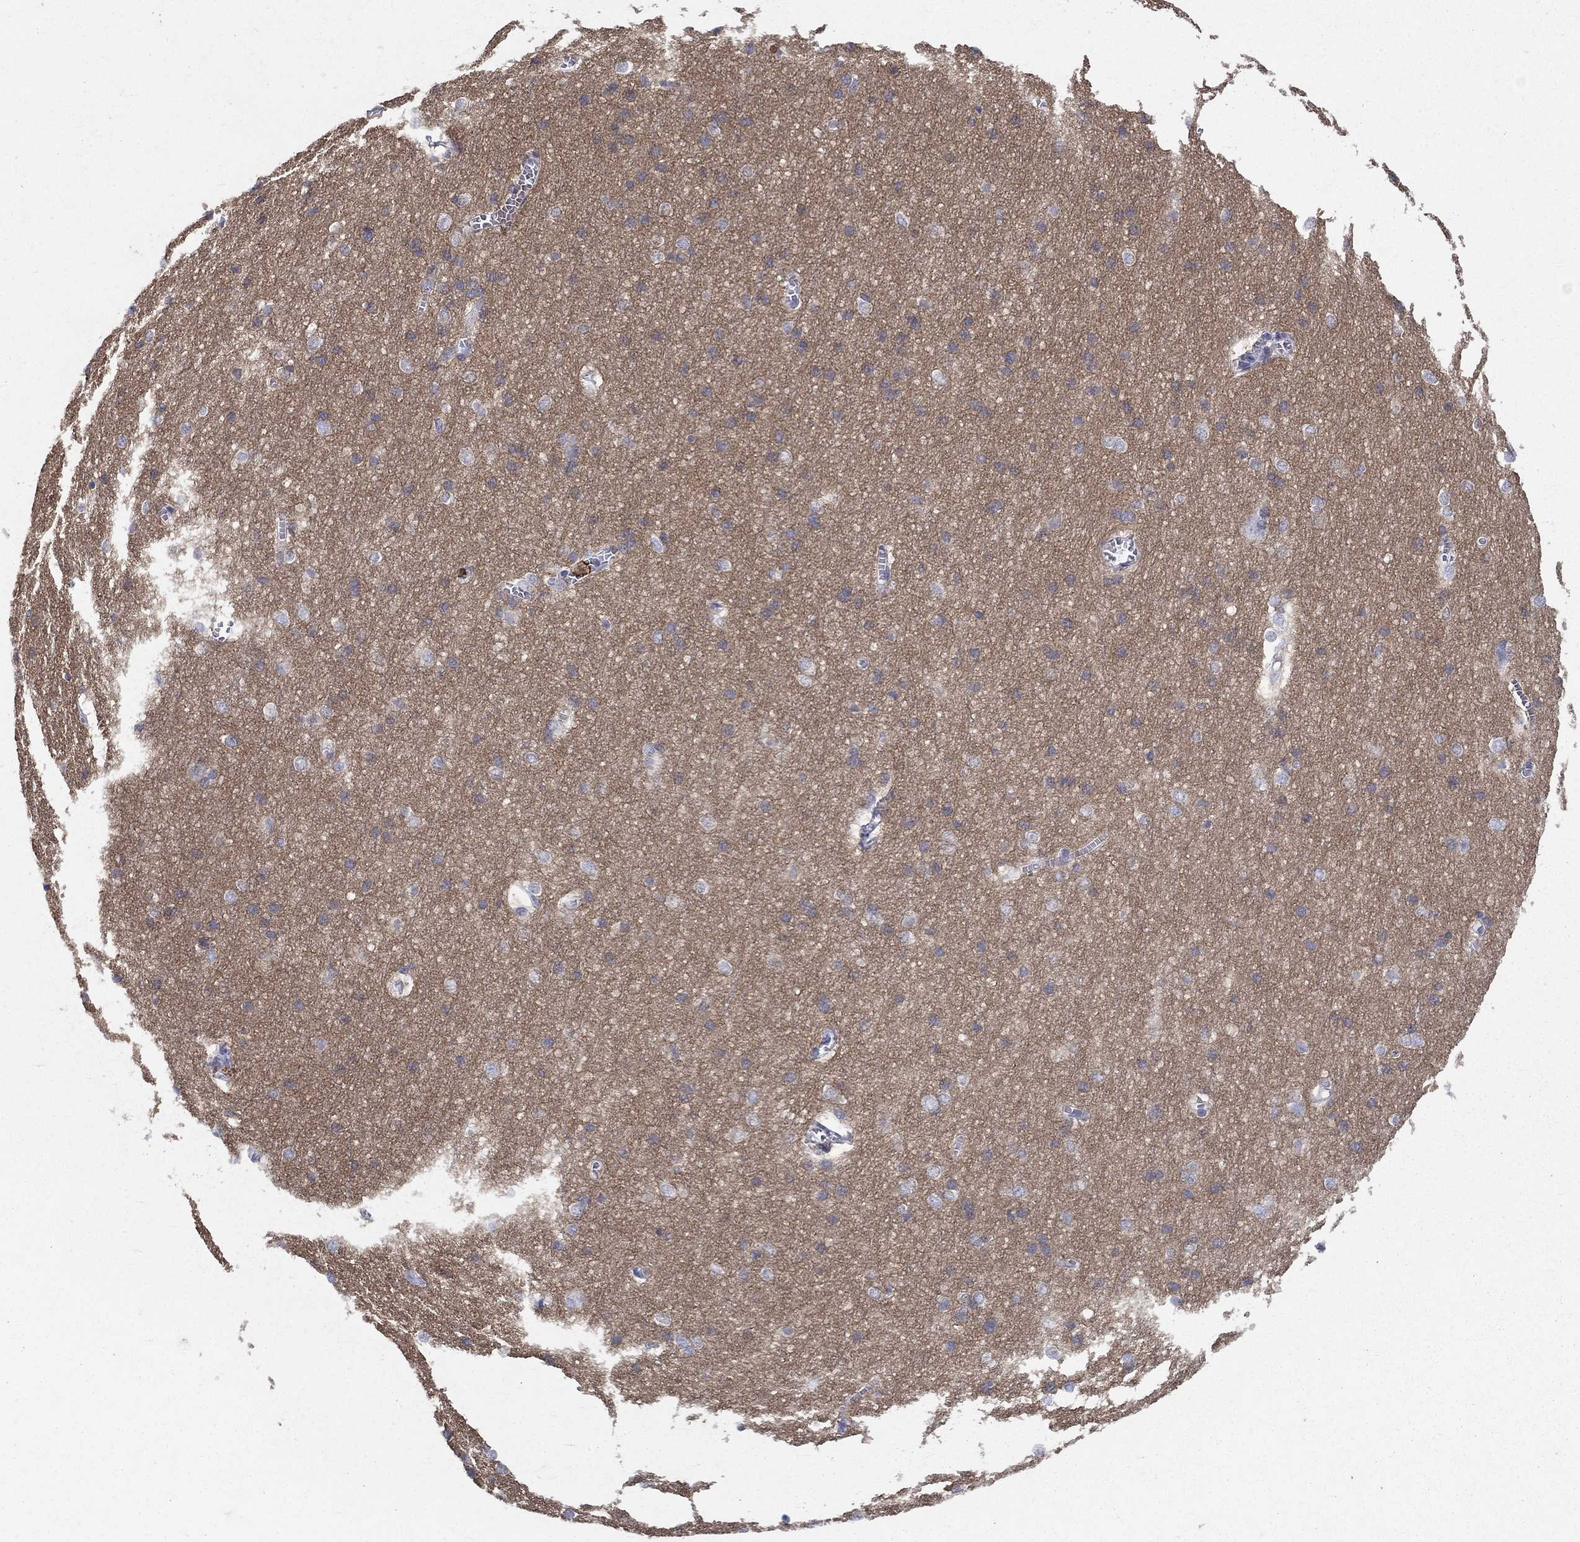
{"staining": {"intensity": "negative", "quantity": "none", "location": "none"}, "tissue": "cerebral cortex", "cell_type": "Endothelial cells", "image_type": "normal", "snomed": [{"axis": "morphology", "description": "Normal tissue, NOS"}, {"axis": "topography", "description": "Cerebral cortex"}], "caption": "Immunohistochemistry (IHC) image of normal cerebral cortex stained for a protein (brown), which displays no expression in endothelial cells.", "gene": "IGSF8", "patient": {"sex": "male", "age": 37}}